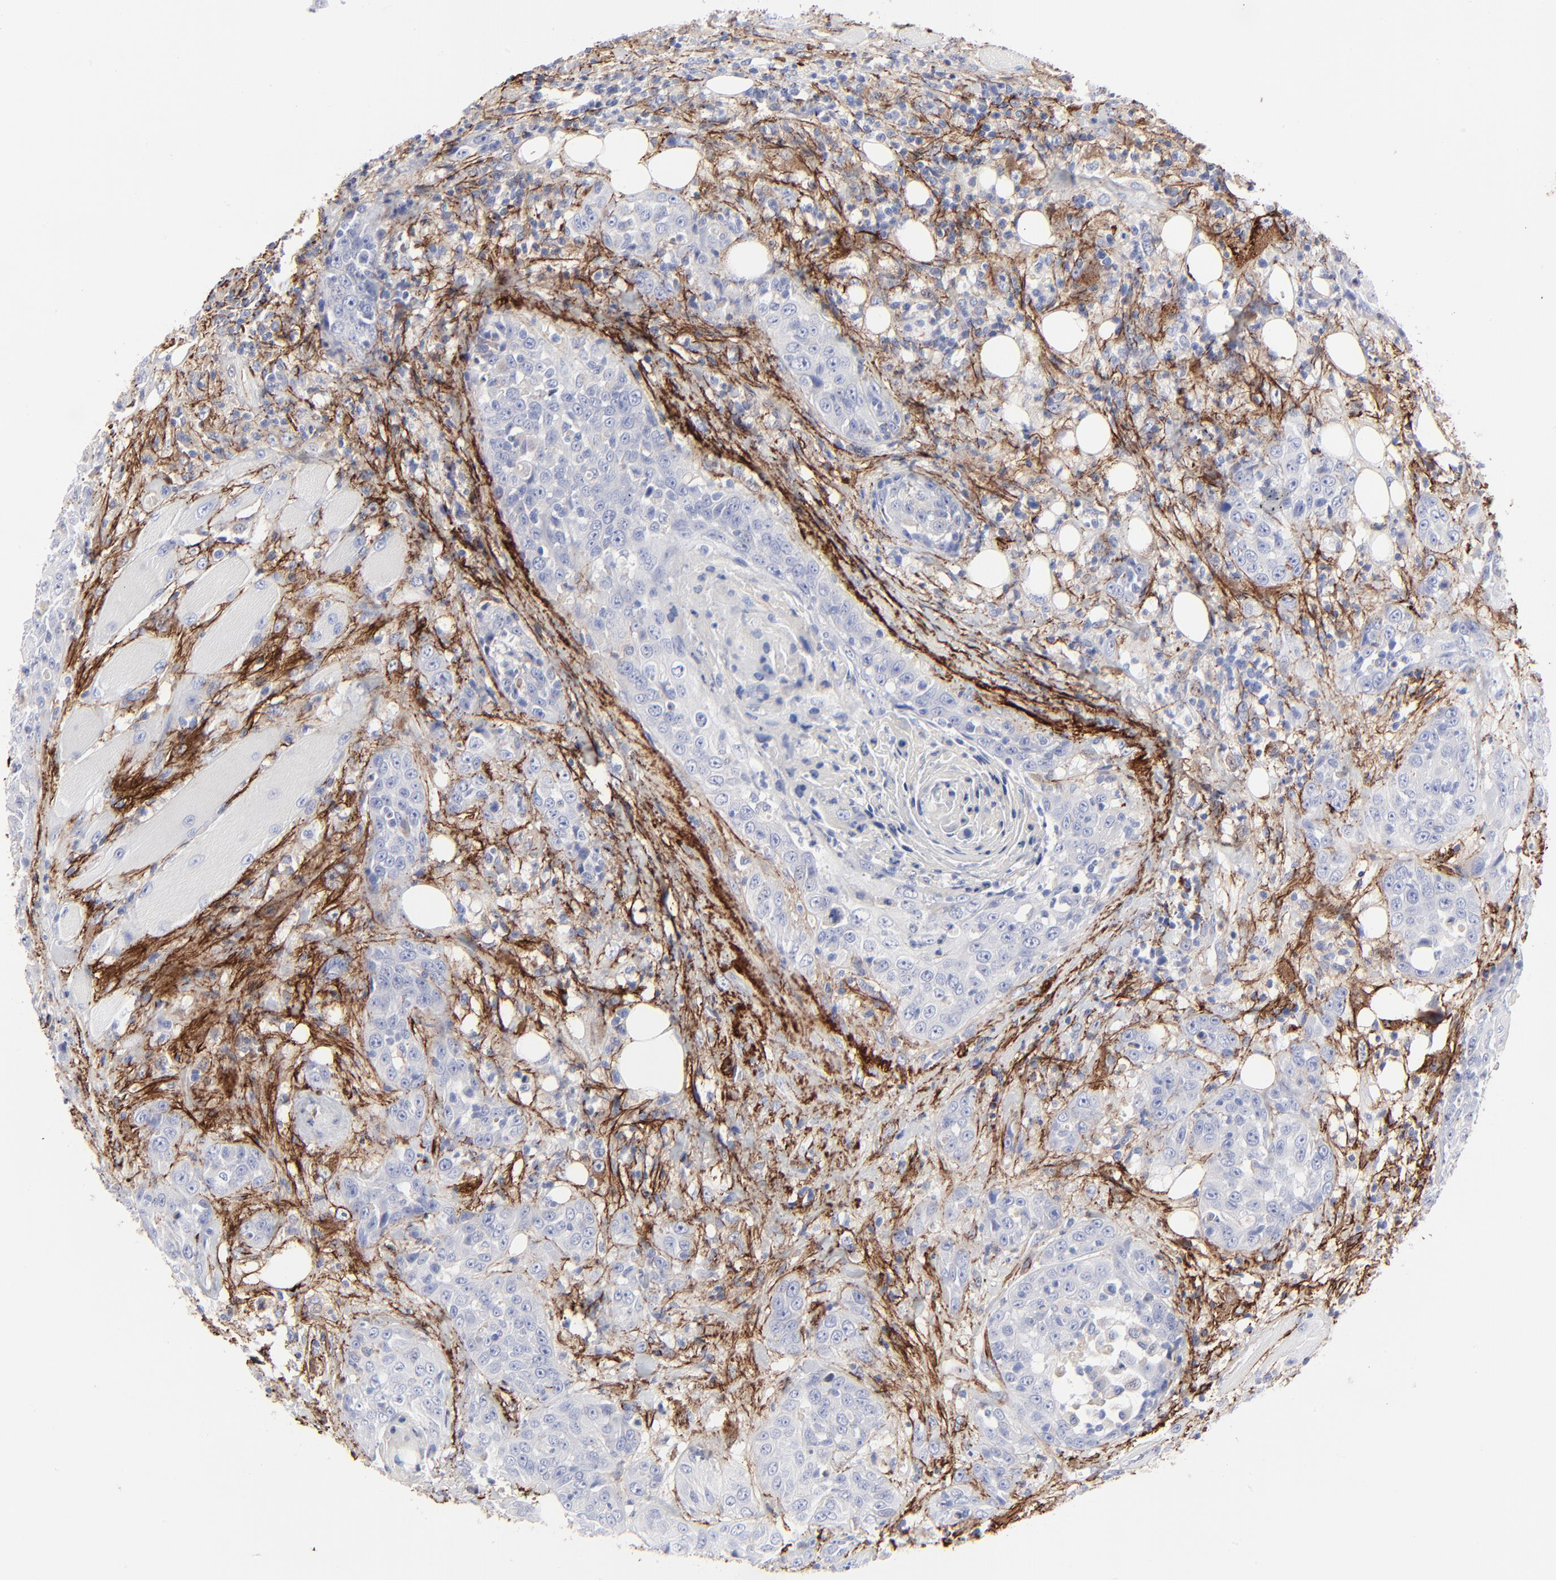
{"staining": {"intensity": "negative", "quantity": "none", "location": "none"}, "tissue": "head and neck cancer", "cell_type": "Tumor cells", "image_type": "cancer", "snomed": [{"axis": "morphology", "description": "Squamous cell carcinoma, NOS"}, {"axis": "topography", "description": "Head-Neck"}], "caption": "IHC histopathology image of head and neck squamous cell carcinoma stained for a protein (brown), which exhibits no positivity in tumor cells.", "gene": "FBLN2", "patient": {"sex": "female", "age": 84}}